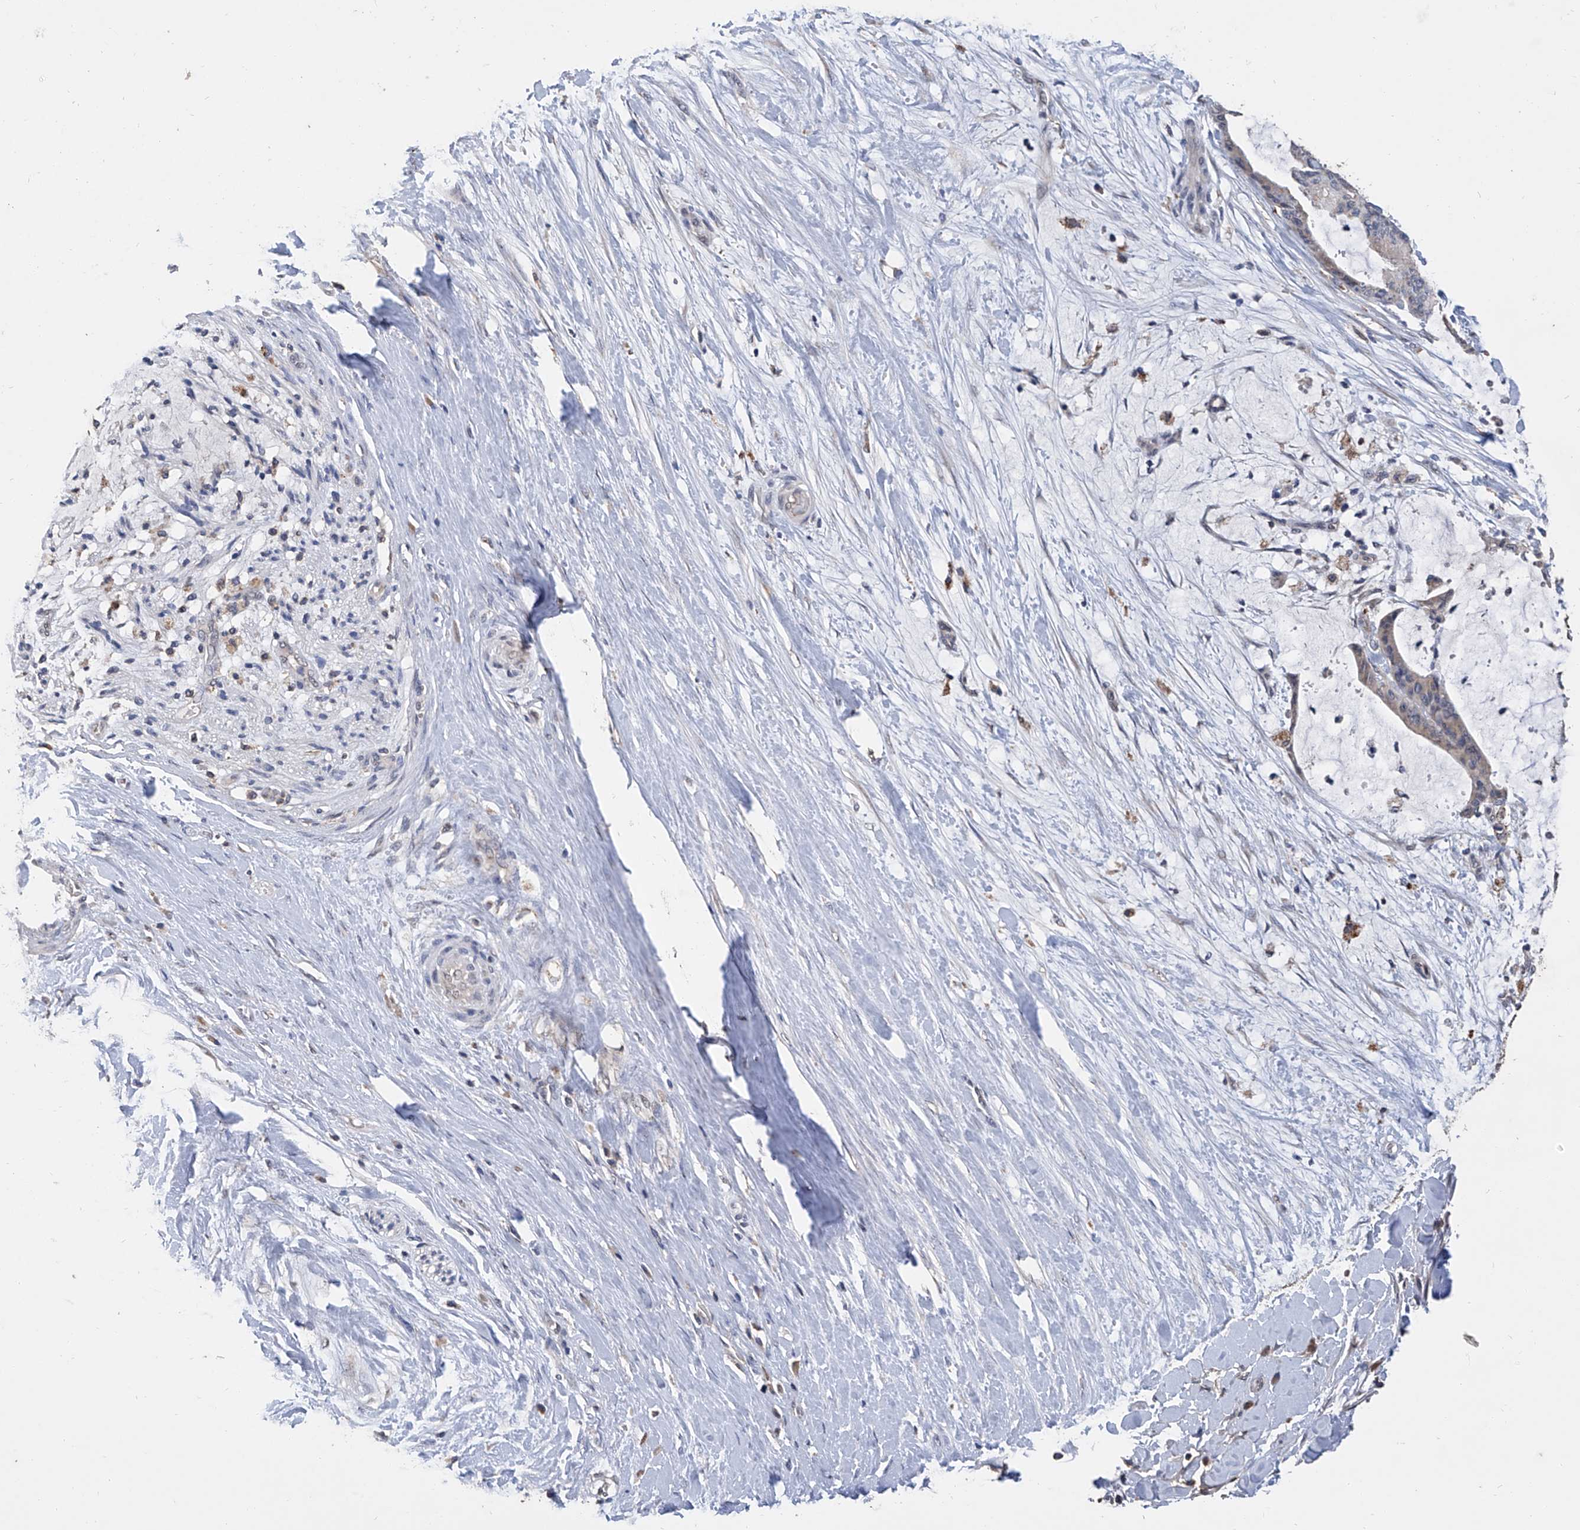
{"staining": {"intensity": "negative", "quantity": "none", "location": "none"}, "tissue": "liver cancer", "cell_type": "Tumor cells", "image_type": "cancer", "snomed": [{"axis": "morphology", "description": "Cholangiocarcinoma"}, {"axis": "topography", "description": "Liver"}], "caption": "Tumor cells are negative for protein expression in human liver cancer.", "gene": "GPT", "patient": {"sex": "female", "age": 73}}